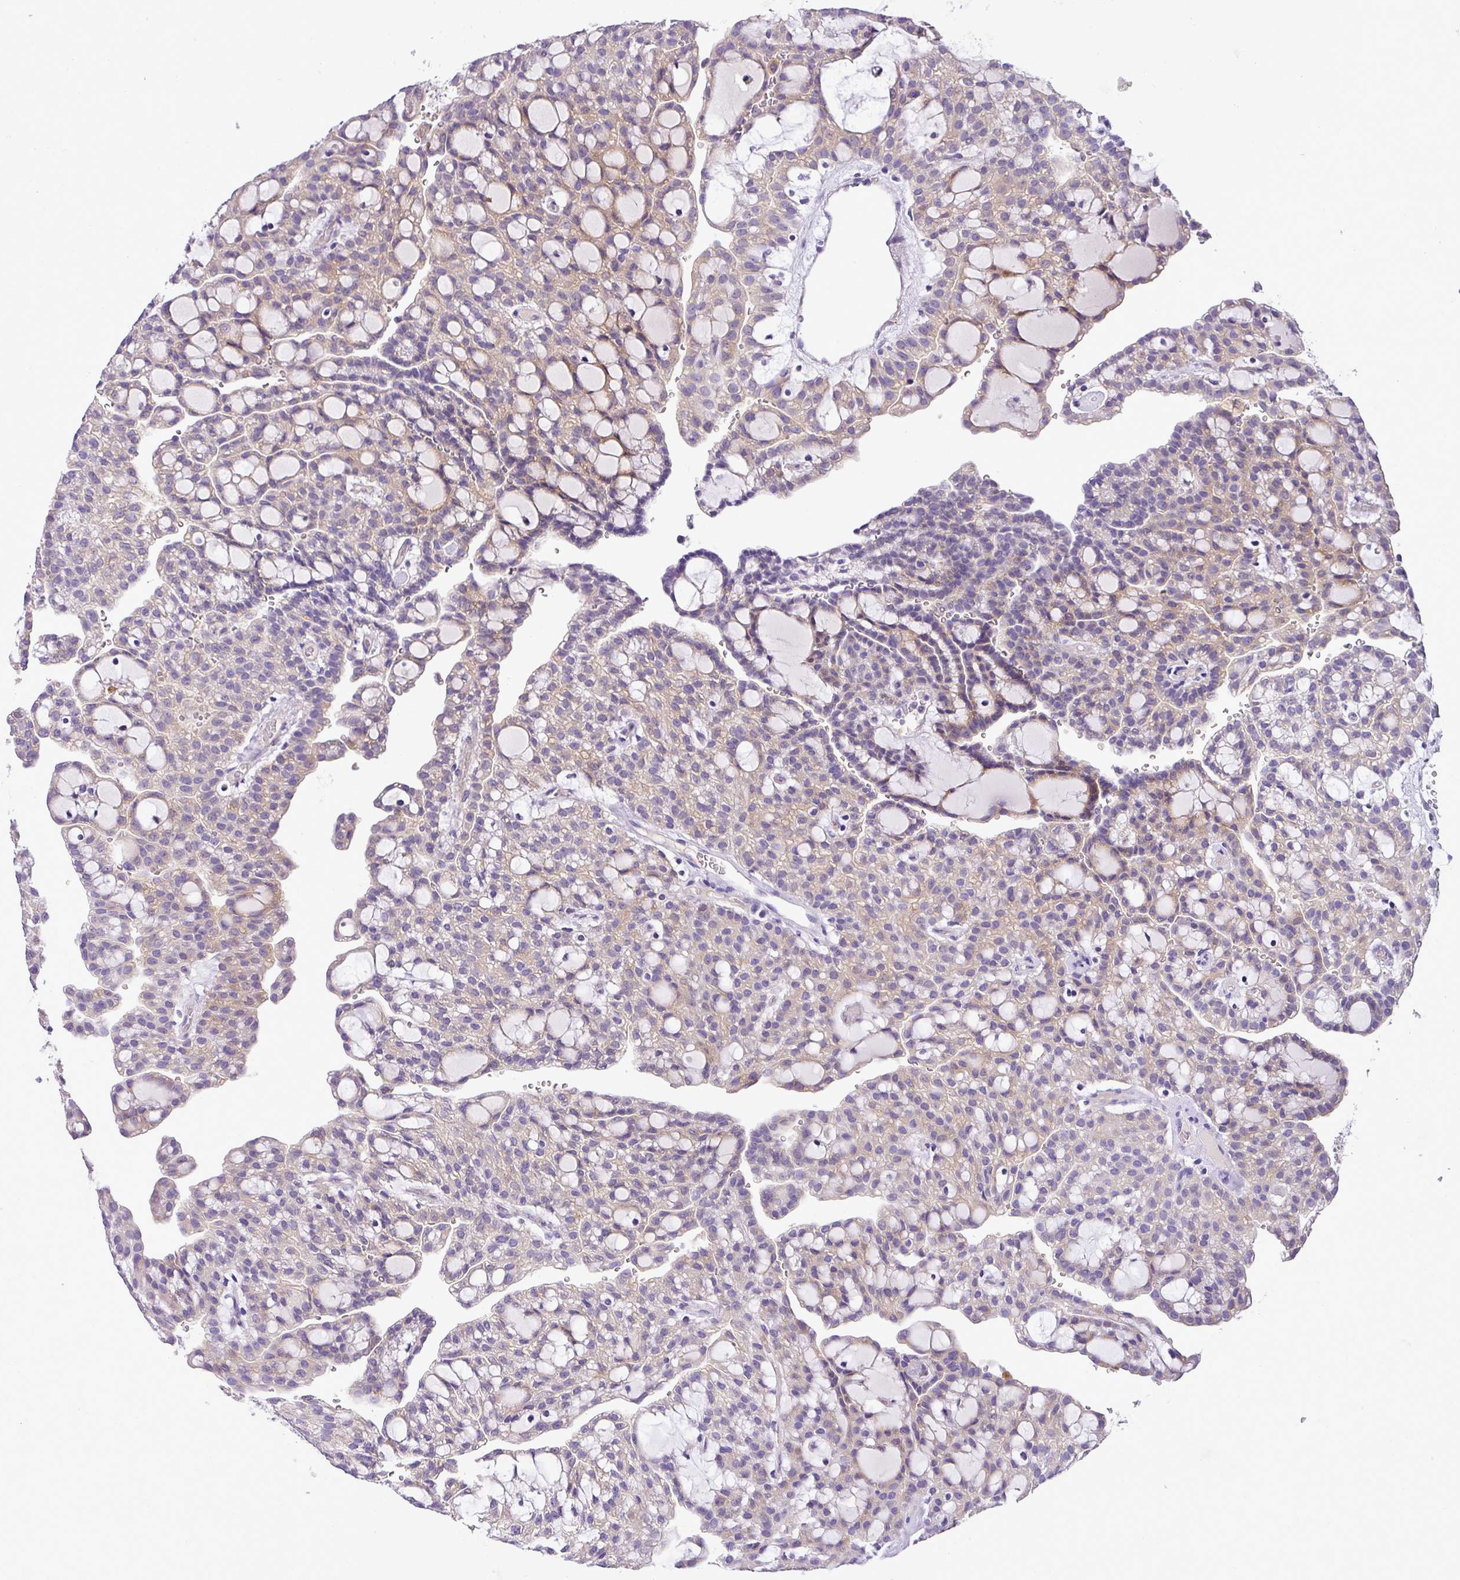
{"staining": {"intensity": "weak", "quantity": "<25%", "location": "cytoplasmic/membranous"}, "tissue": "renal cancer", "cell_type": "Tumor cells", "image_type": "cancer", "snomed": [{"axis": "morphology", "description": "Adenocarcinoma, NOS"}, {"axis": "topography", "description": "Kidney"}], "caption": "An IHC image of renal adenocarcinoma is shown. There is no staining in tumor cells of renal adenocarcinoma. (DAB IHC visualized using brightfield microscopy, high magnification).", "gene": "ANXA2R", "patient": {"sex": "male", "age": 63}}